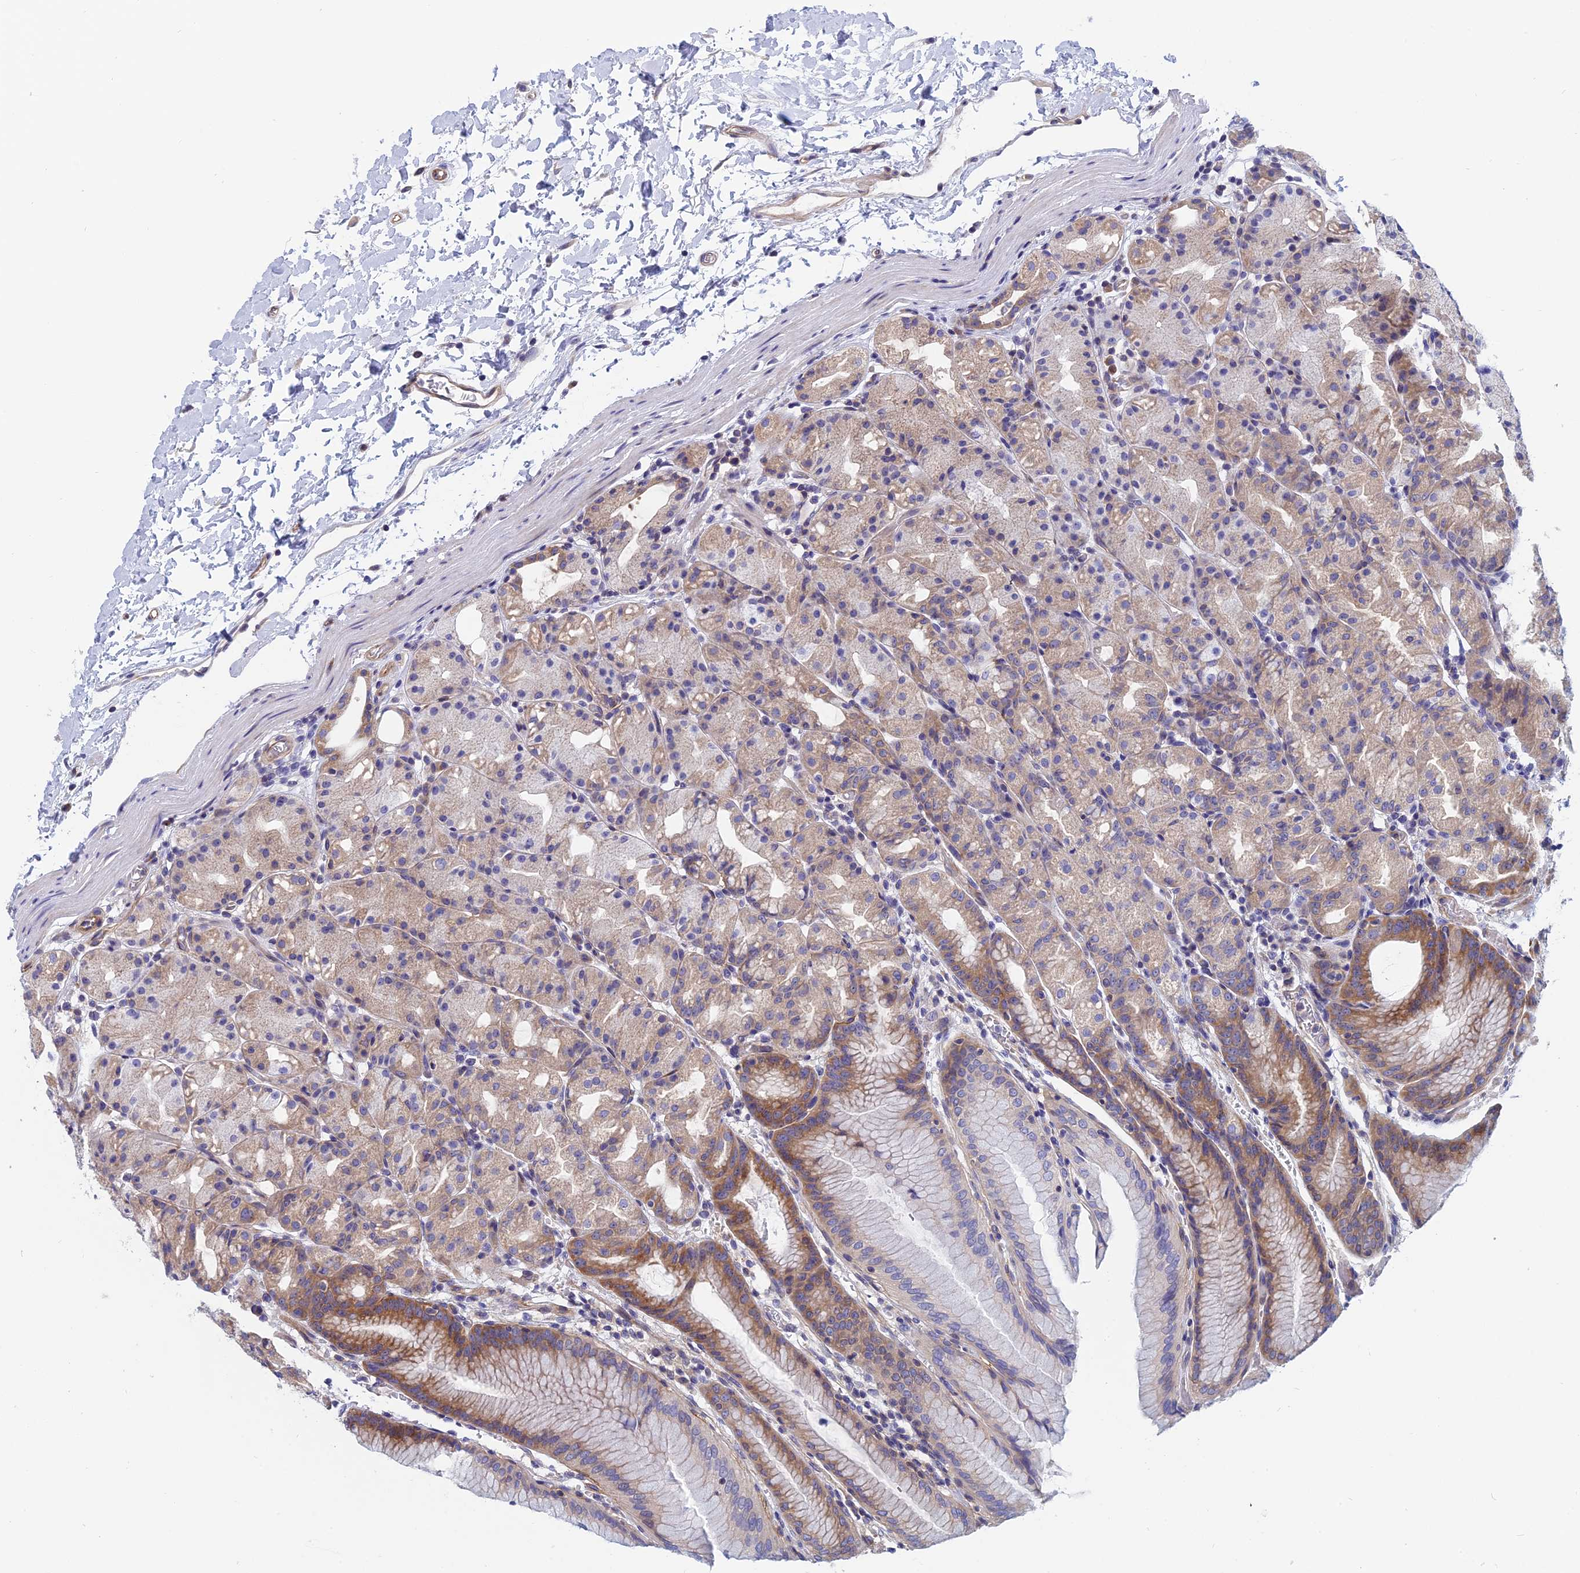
{"staining": {"intensity": "moderate", "quantity": "25%-75%", "location": "cytoplasmic/membranous"}, "tissue": "stomach", "cell_type": "Glandular cells", "image_type": "normal", "snomed": [{"axis": "morphology", "description": "Normal tissue, NOS"}, {"axis": "topography", "description": "Stomach, upper"}], "caption": "IHC photomicrograph of normal stomach: stomach stained using IHC demonstrates medium levels of moderate protein expression localized specifically in the cytoplasmic/membranous of glandular cells, appearing as a cytoplasmic/membranous brown color.", "gene": "NAA10", "patient": {"sex": "male", "age": 48}}